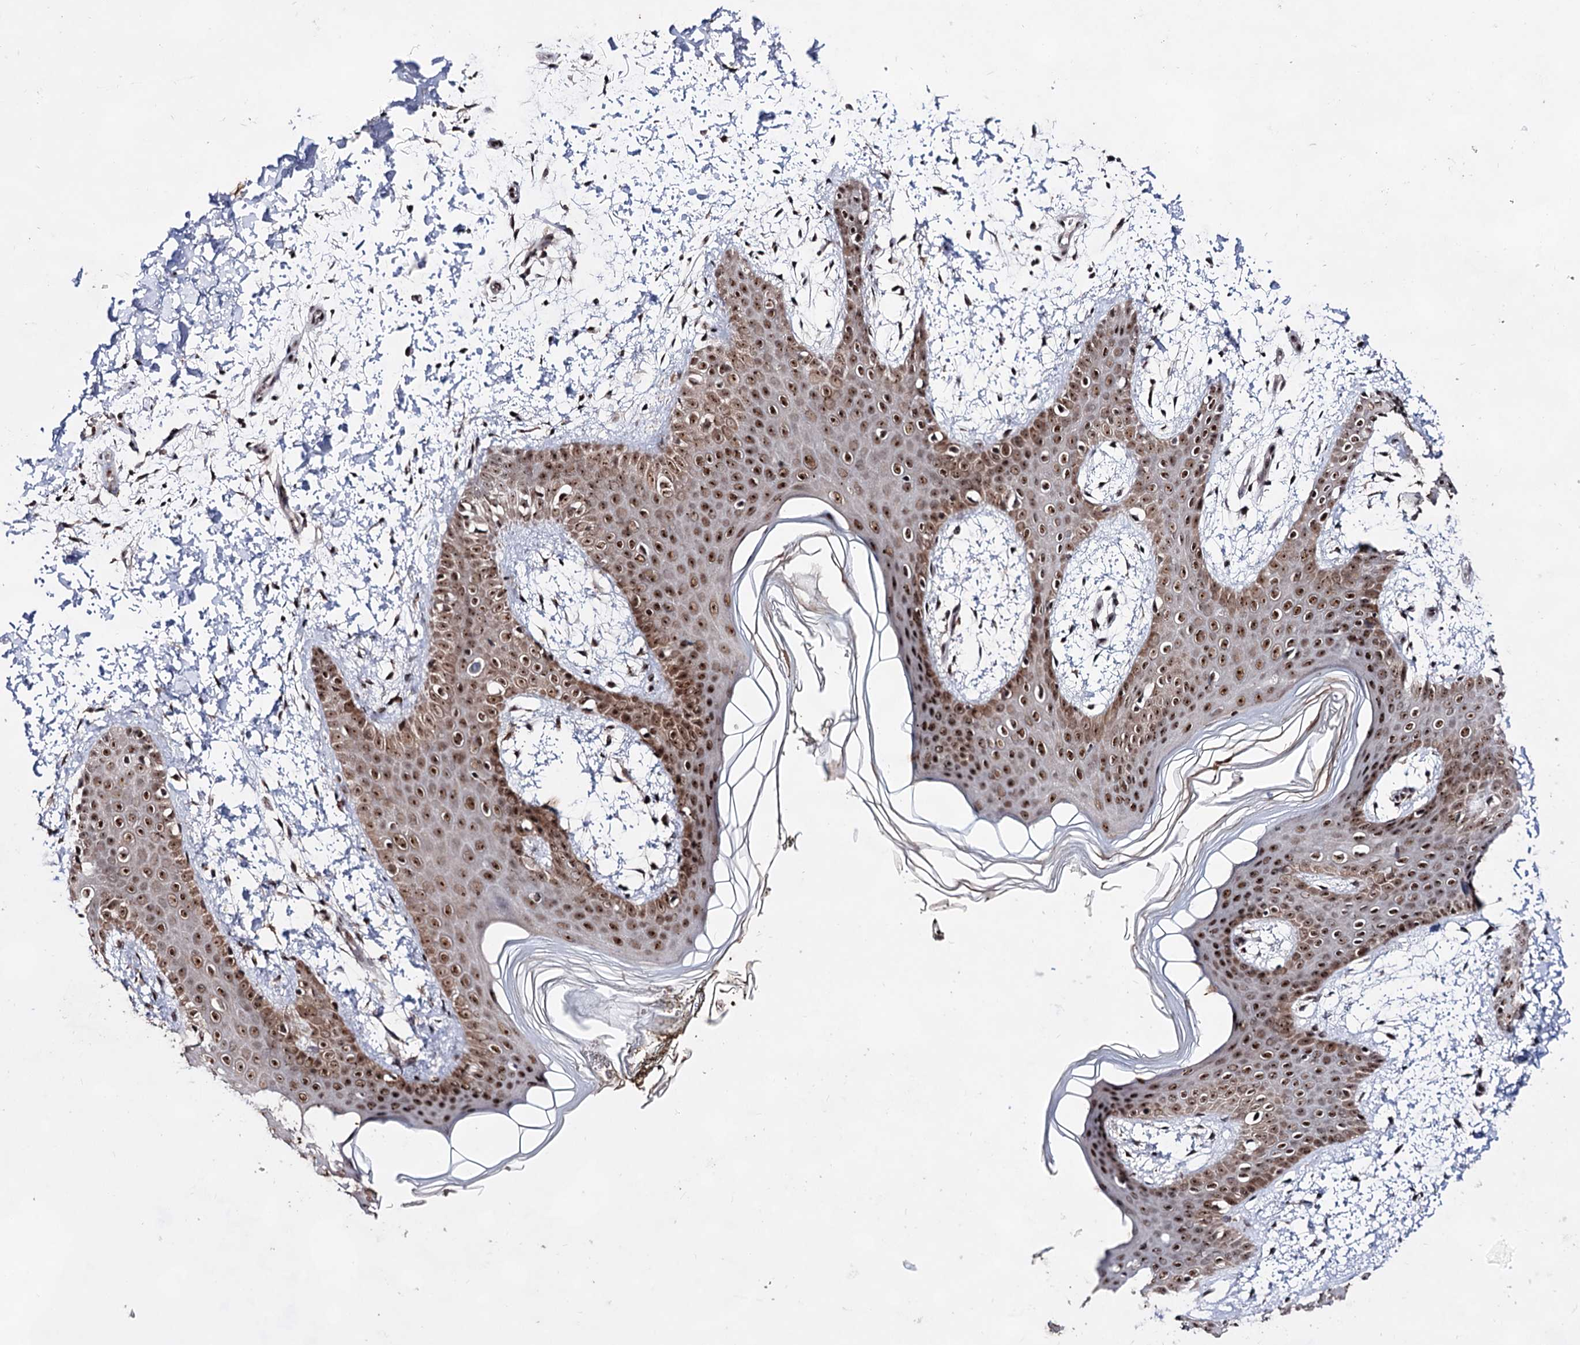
{"staining": {"intensity": "moderate", "quantity": ">75%", "location": "nuclear"}, "tissue": "skin", "cell_type": "Fibroblasts", "image_type": "normal", "snomed": [{"axis": "morphology", "description": "Normal tissue, NOS"}, {"axis": "topography", "description": "Skin"}], "caption": "Approximately >75% of fibroblasts in benign human skin exhibit moderate nuclear protein staining as visualized by brown immunohistochemical staining.", "gene": "EXOSC10", "patient": {"sex": "male", "age": 36}}